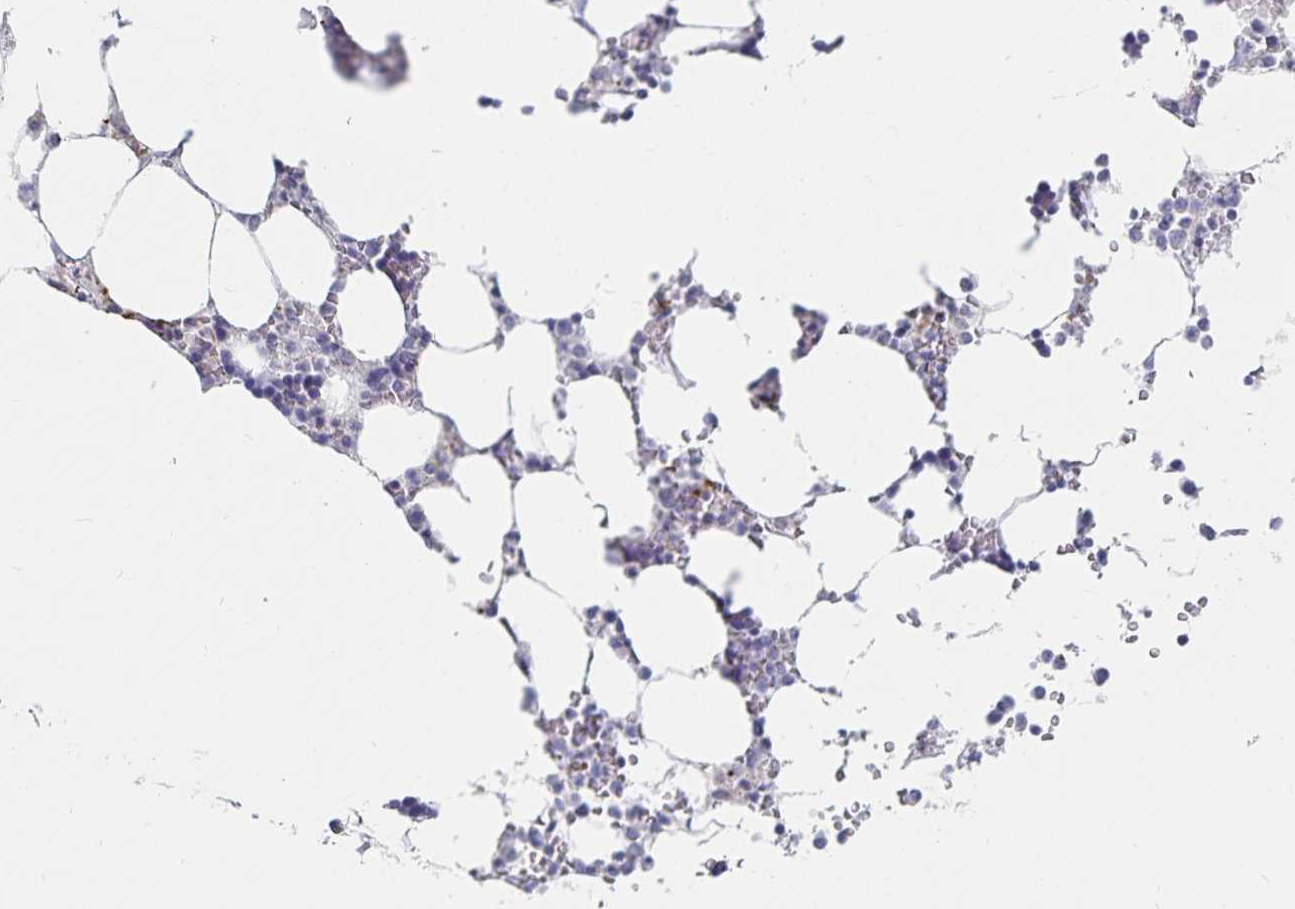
{"staining": {"intensity": "negative", "quantity": "none", "location": "none"}, "tissue": "bone marrow", "cell_type": "Hematopoietic cells", "image_type": "normal", "snomed": [{"axis": "morphology", "description": "Normal tissue, NOS"}, {"axis": "topography", "description": "Bone marrow"}], "caption": "This micrograph is of normal bone marrow stained with immunohistochemistry (IHC) to label a protein in brown with the nuclei are counter-stained blue. There is no staining in hematopoietic cells. (DAB (3,3'-diaminobenzidine) immunohistochemistry (IHC) visualized using brightfield microscopy, high magnification).", "gene": "SFTPA1", "patient": {"sex": "male", "age": 64}}